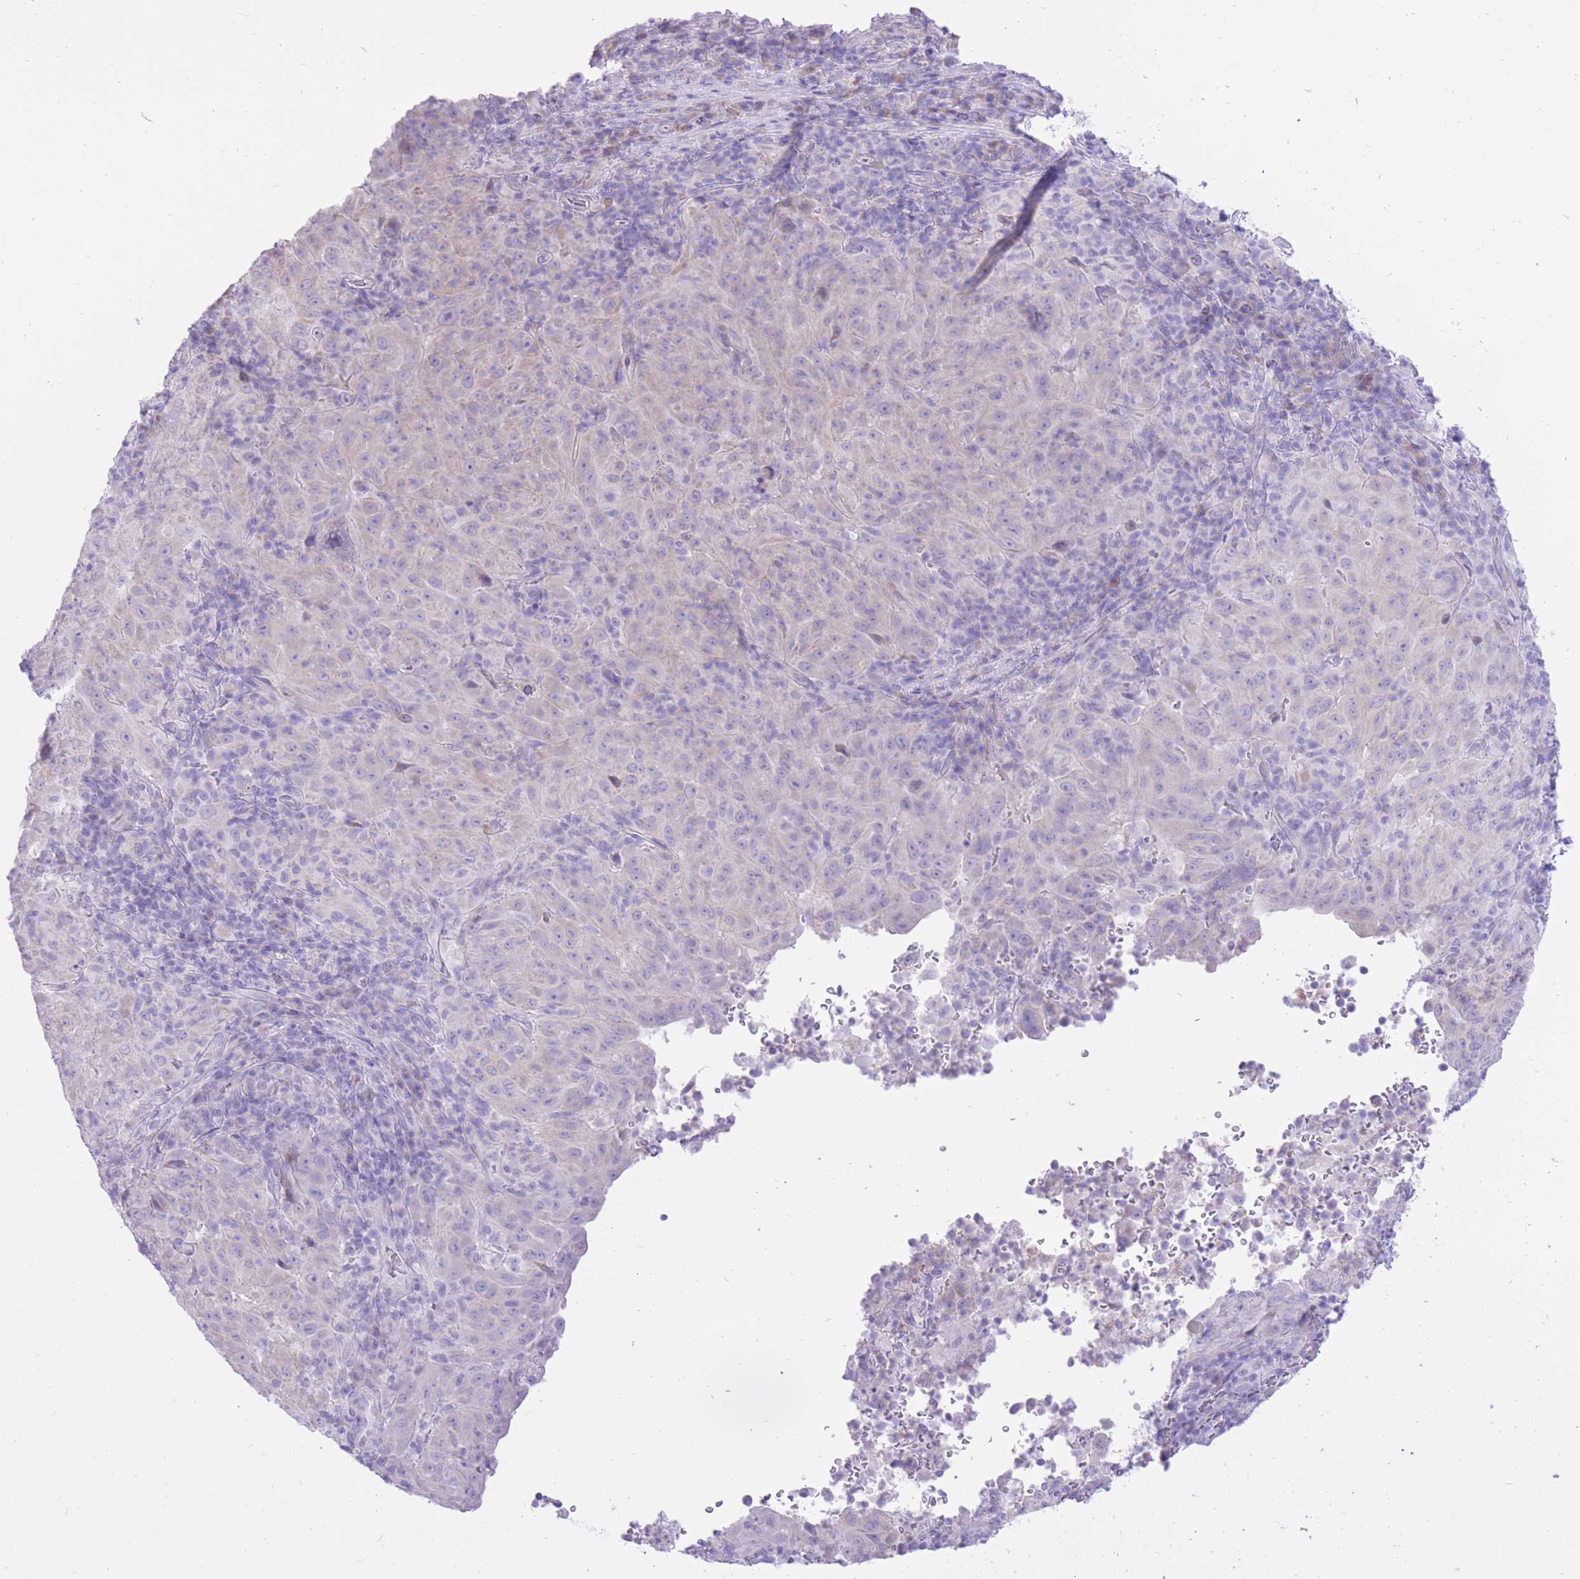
{"staining": {"intensity": "negative", "quantity": "none", "location": "none"}, "tissue": "pancreatic cancer", "cell_type": "Tumor cells", "image_type": "cancer", "snomed": [{"axis": "morphology", "description": "Adenocarcinoma, NOS"}, {"axis": "topography", "description": "Pancreas"}], "caption": "The immunohistochemistry (IHC) histopathology image has no significant expression in tumor cells of pancreatic cancer (adenocarcinoma) tissue. The staining was performed using DAB (3,3'-diaminobenzidine) to visualize the protein expression in brown, while the nuclei were stained in blue with hematoxylin (Magnification: 20x).", "gene": "SLC4A4", "patient": {"sex": "male", "age": 63}}